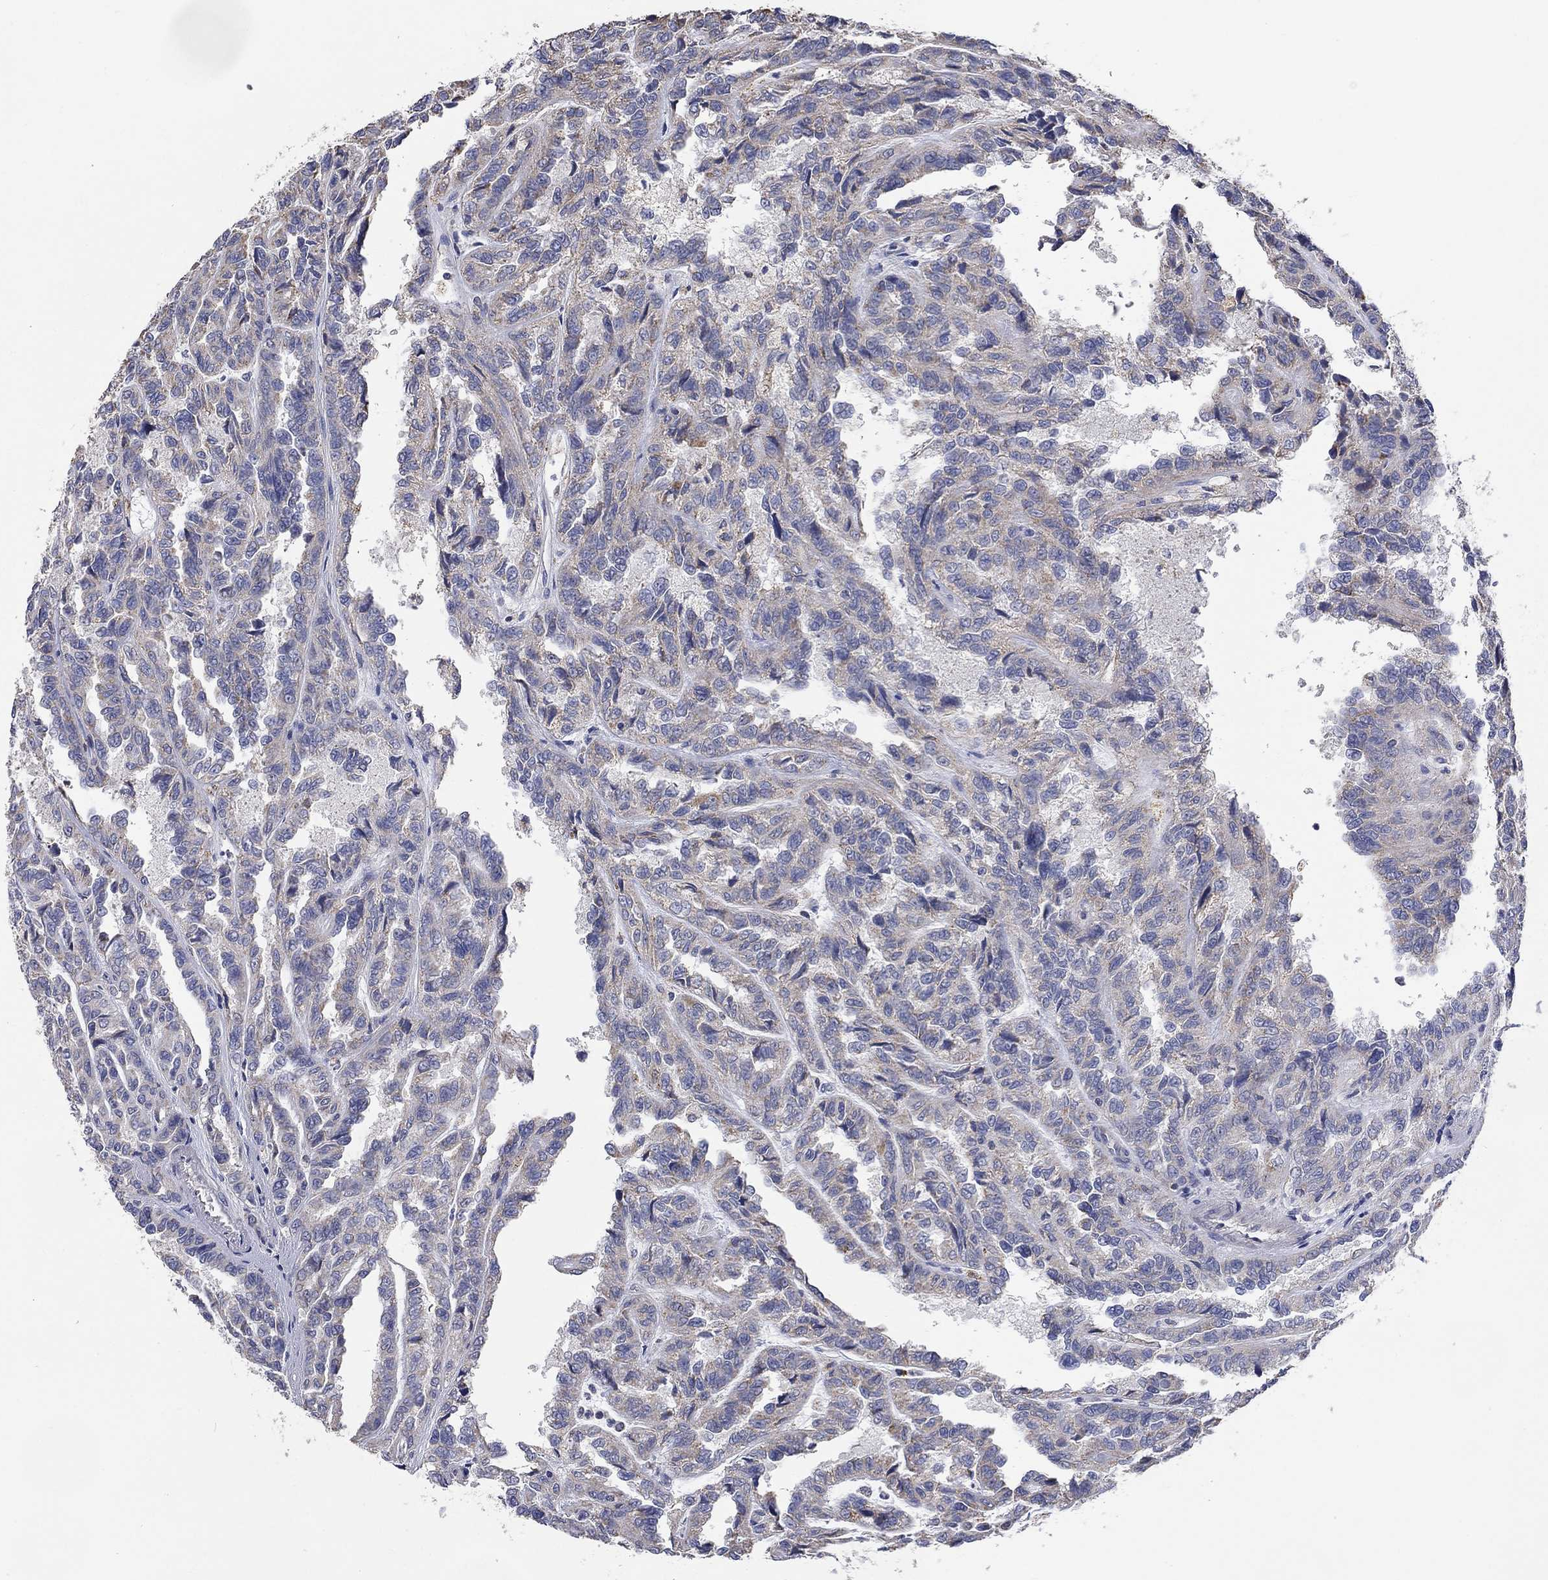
{"staining": {"intensity": "moderate", "quantity": "<25%", "location": "cytoplasmic/membranous"}, "tissue": "renal cancer", "cell_type": "Tumor cells", "image_type": "cancer", "snomed": [{"axis": "morphology", "description": "Adenocarcinoma, NOS"}, {"axis": "topography", "description": "Kidney"}], "caption": "IHC staining of renal cancer (adenocarcinoma), which shows low levels of moderate cytoplasmic/membranous staining in approximately <25% of tumor cells indicating moderate cytoplasmic/membranous protein staining. The staining was performed using DAB (brown) for protein detection and nuclei were counterstained in hematoxylin (blue).", "gene": "UGT8", "patient": {"sex": "male", "age": 79}}